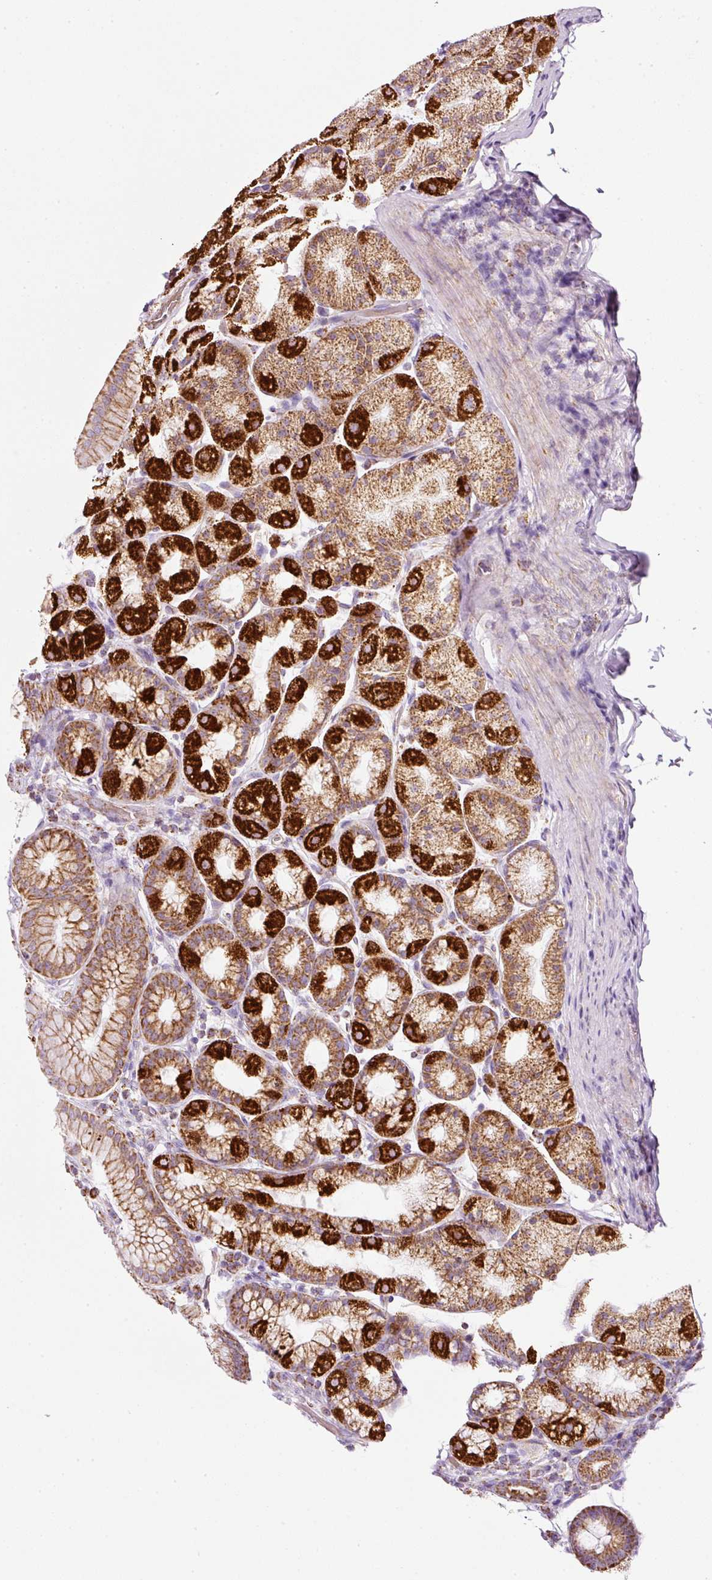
{"staining": {"intensity": "strong", "quantity": "25%-75%", "location": "cytoplasmic/membranous"}, "tissue": "stomach", "cell_type": "Glandular cells", "image_type": "normal", "snomed": [{"axis": "morphology", "description": "Normal tissue, NOS"}, {"axis": "topography", "description": "Stomach, upper"}, {"axis": "topography", "description": "Stomach"}], "caption": "About 25%-75% of glandular cells in normal stomach reveal strong cytoplasmic/membranous protein expression as visualized by brown immunohistochemical staining.", "gene": "SDHA", "patient": {"sex": "male", "age": 68}}